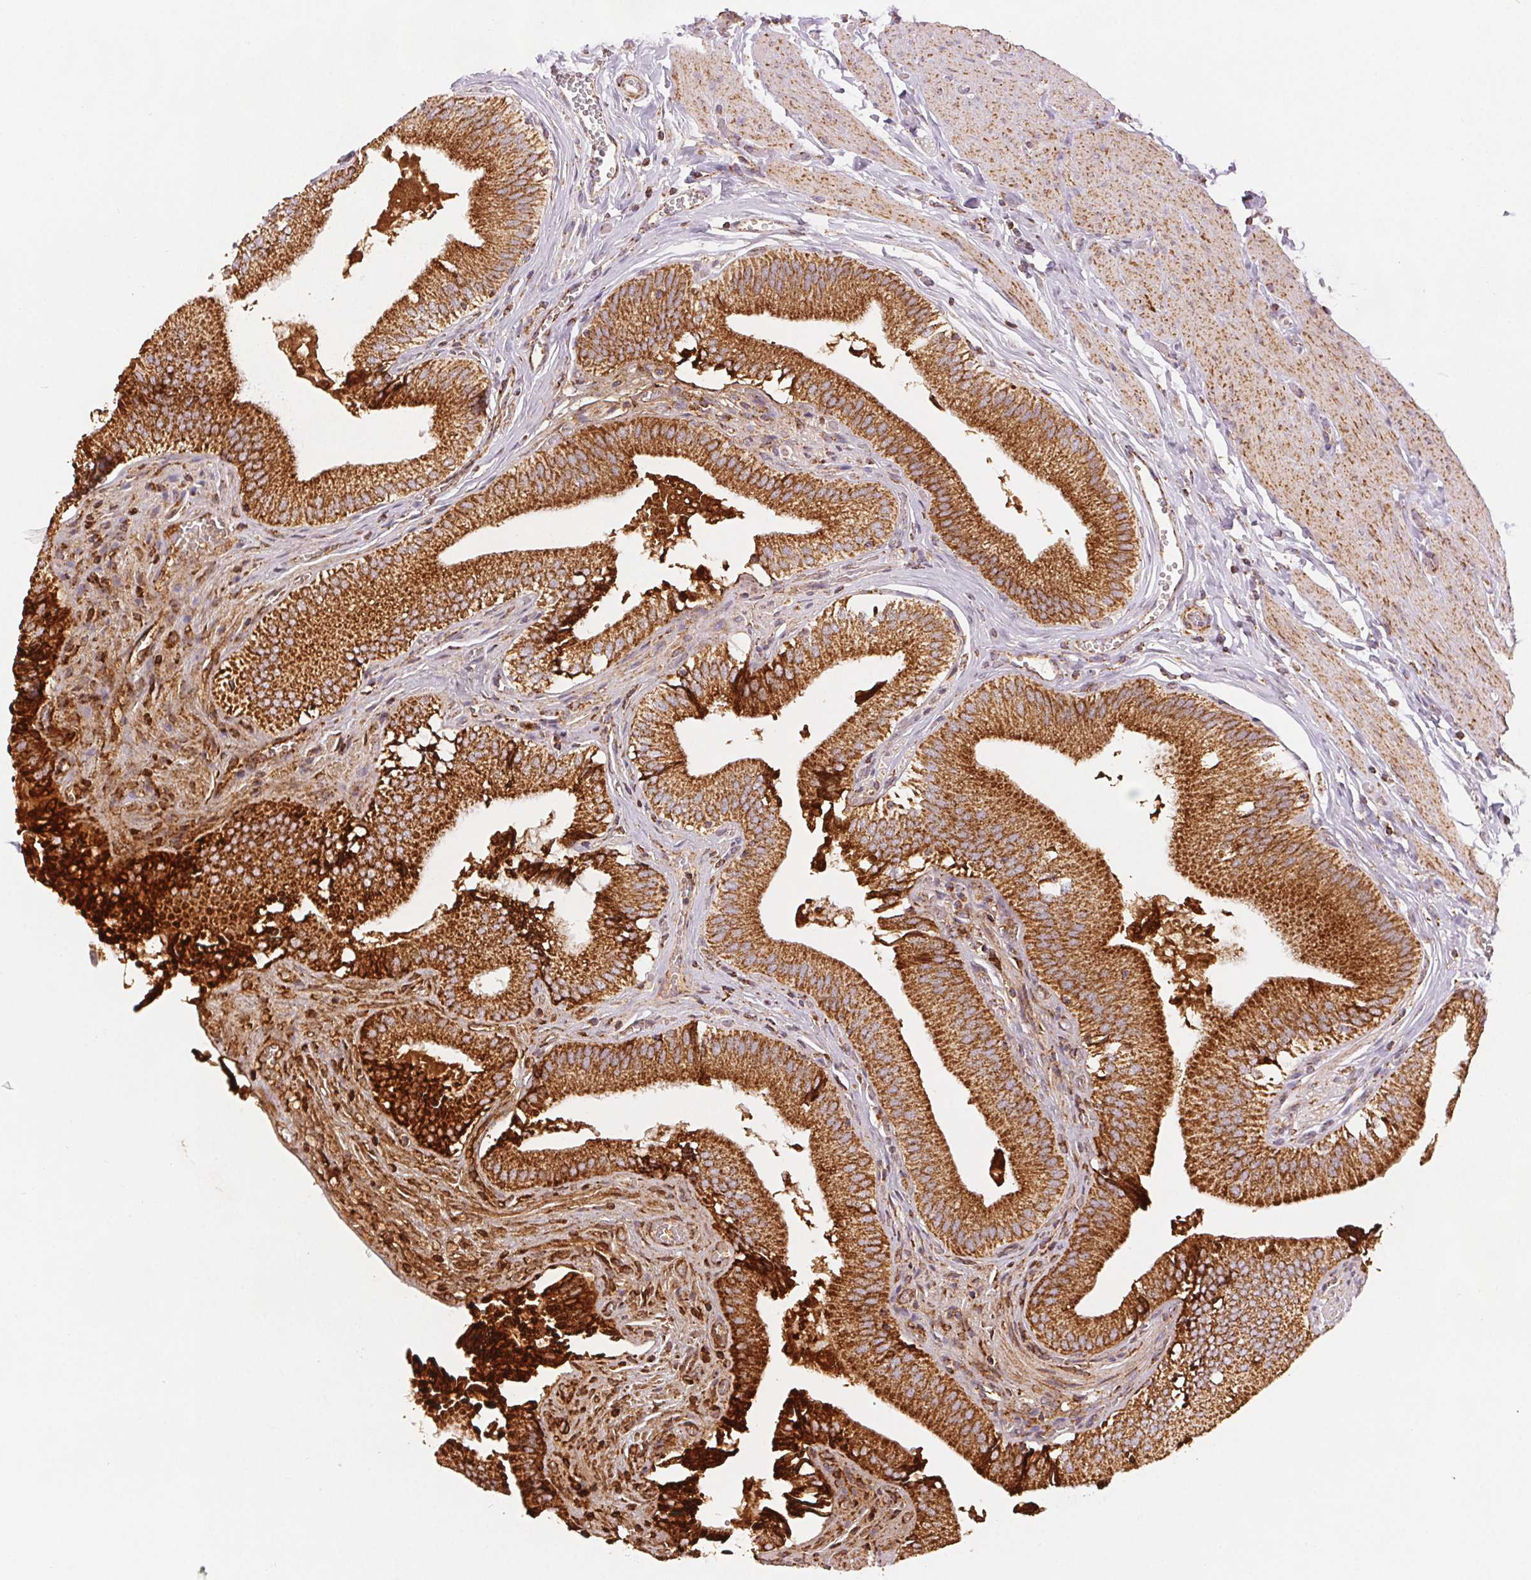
{"staining": {"intensity": "strong", "quantity": ">75%", "location": "cytoplasmic/membranous"}, "tissue": "gallbladder", "cell_type": "Glandular cells", "image_type": "normal", "snomed": [{"axis": "morphology", "description": "Normal tissue, NOS"}, {"axis": "topography", "description": "Gallbladder"}, {"axis": "topography", "description": "Peripheral nerve tissue"}], "caption": "A brown stain shows strong cytoplasmic/membranous expression of a protein in glandular cells of unremarkable gallbladder.", "gene": "SDHB", "patient": {"sex": "male", "age": 17}}